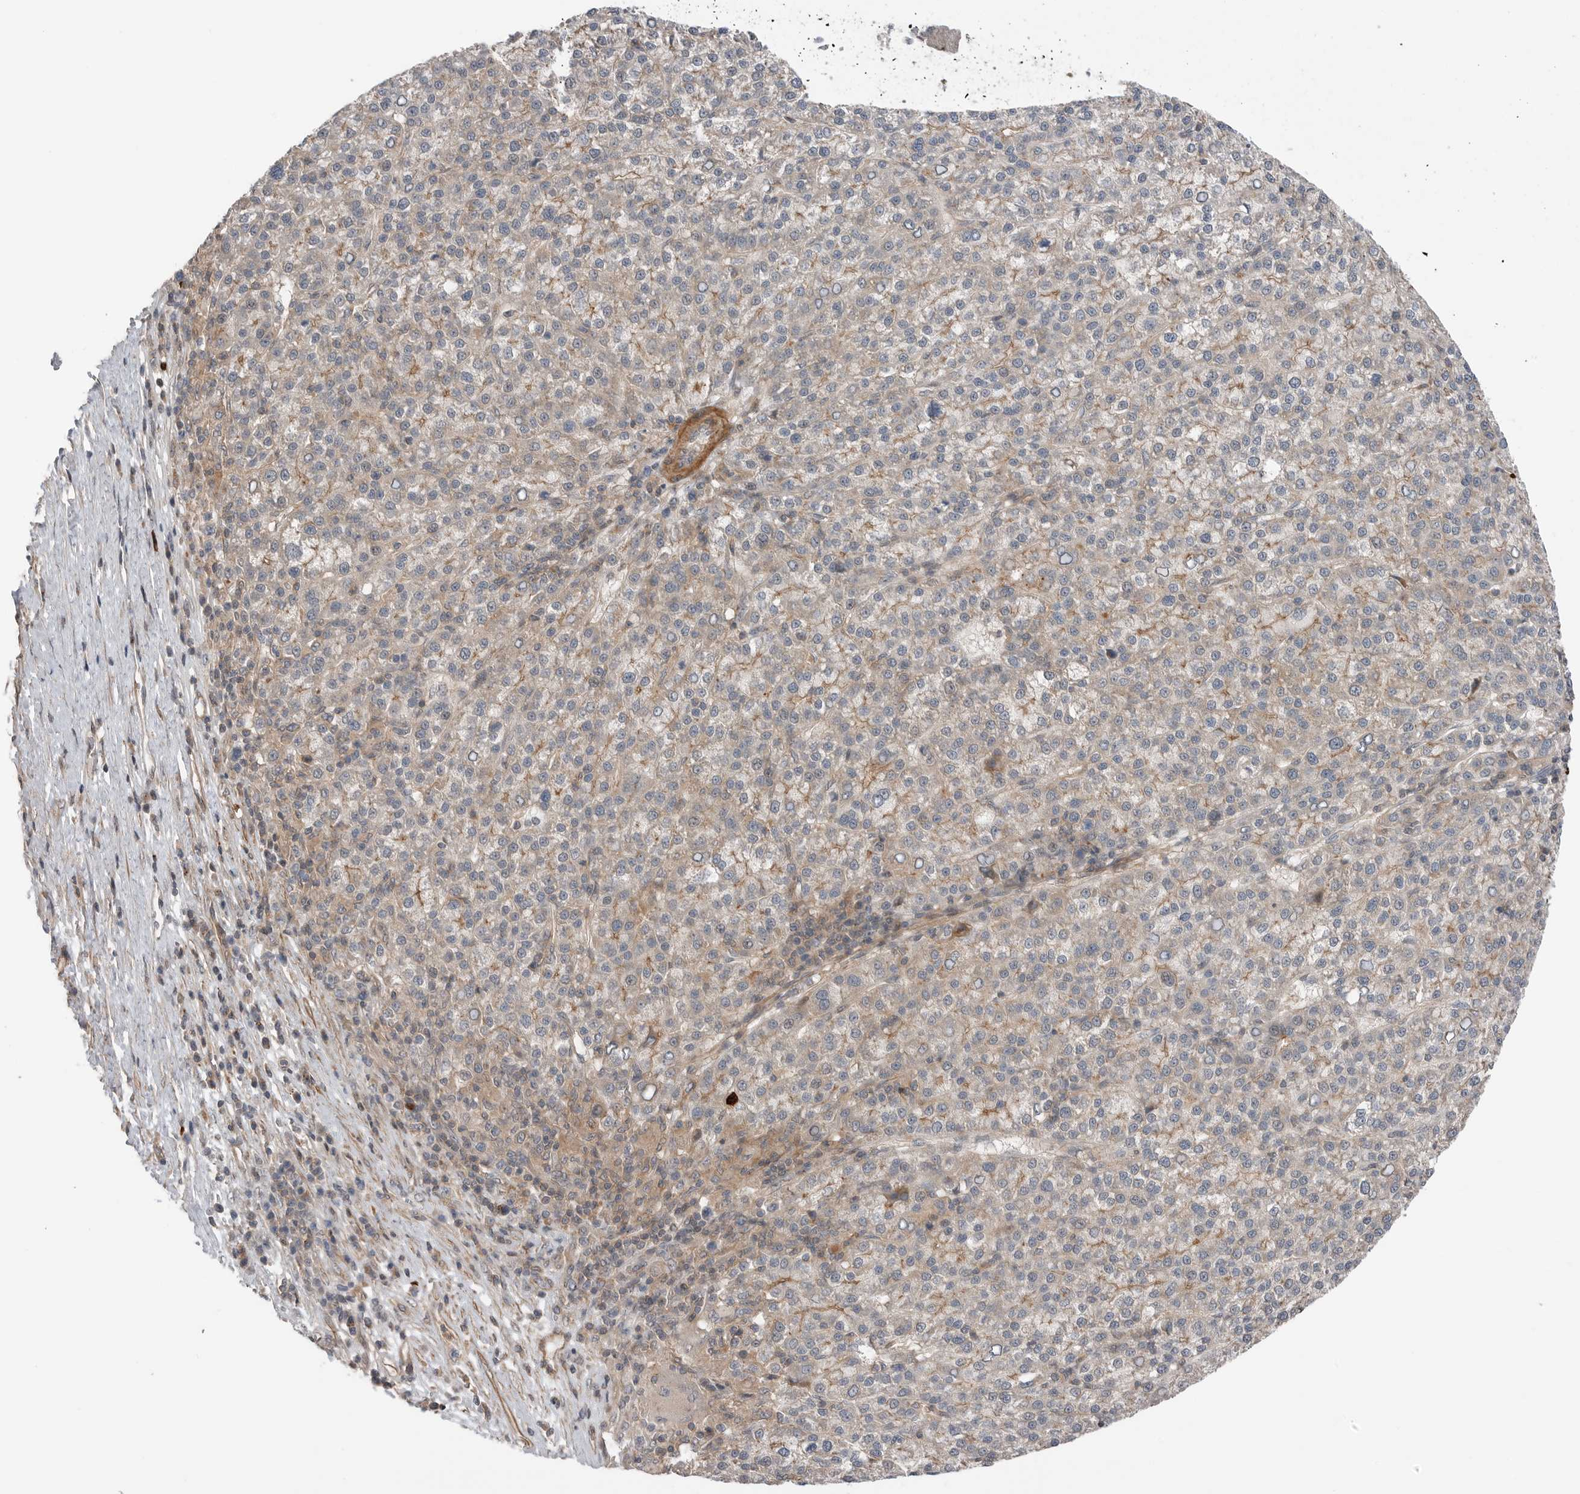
{"staining": {"intensity": "weak", "quantity": "<25%", "location": "cytoplasmic/membranous"}, "tissue": "liver cancer", "cell_type": "Tumor cells", "image_type": "cancer", "snomed": [{"axis": "morphology", "description": "Carcinoma, Hepatocellular, NOS"}, {"axis": "topography", "description": "Liver"}], "caption": "Tumor cells show no significant staining in hepatocellular carcinoma (liver).", "gene": "PEAK1", "patient": {"sex": "female", "age": 58}}